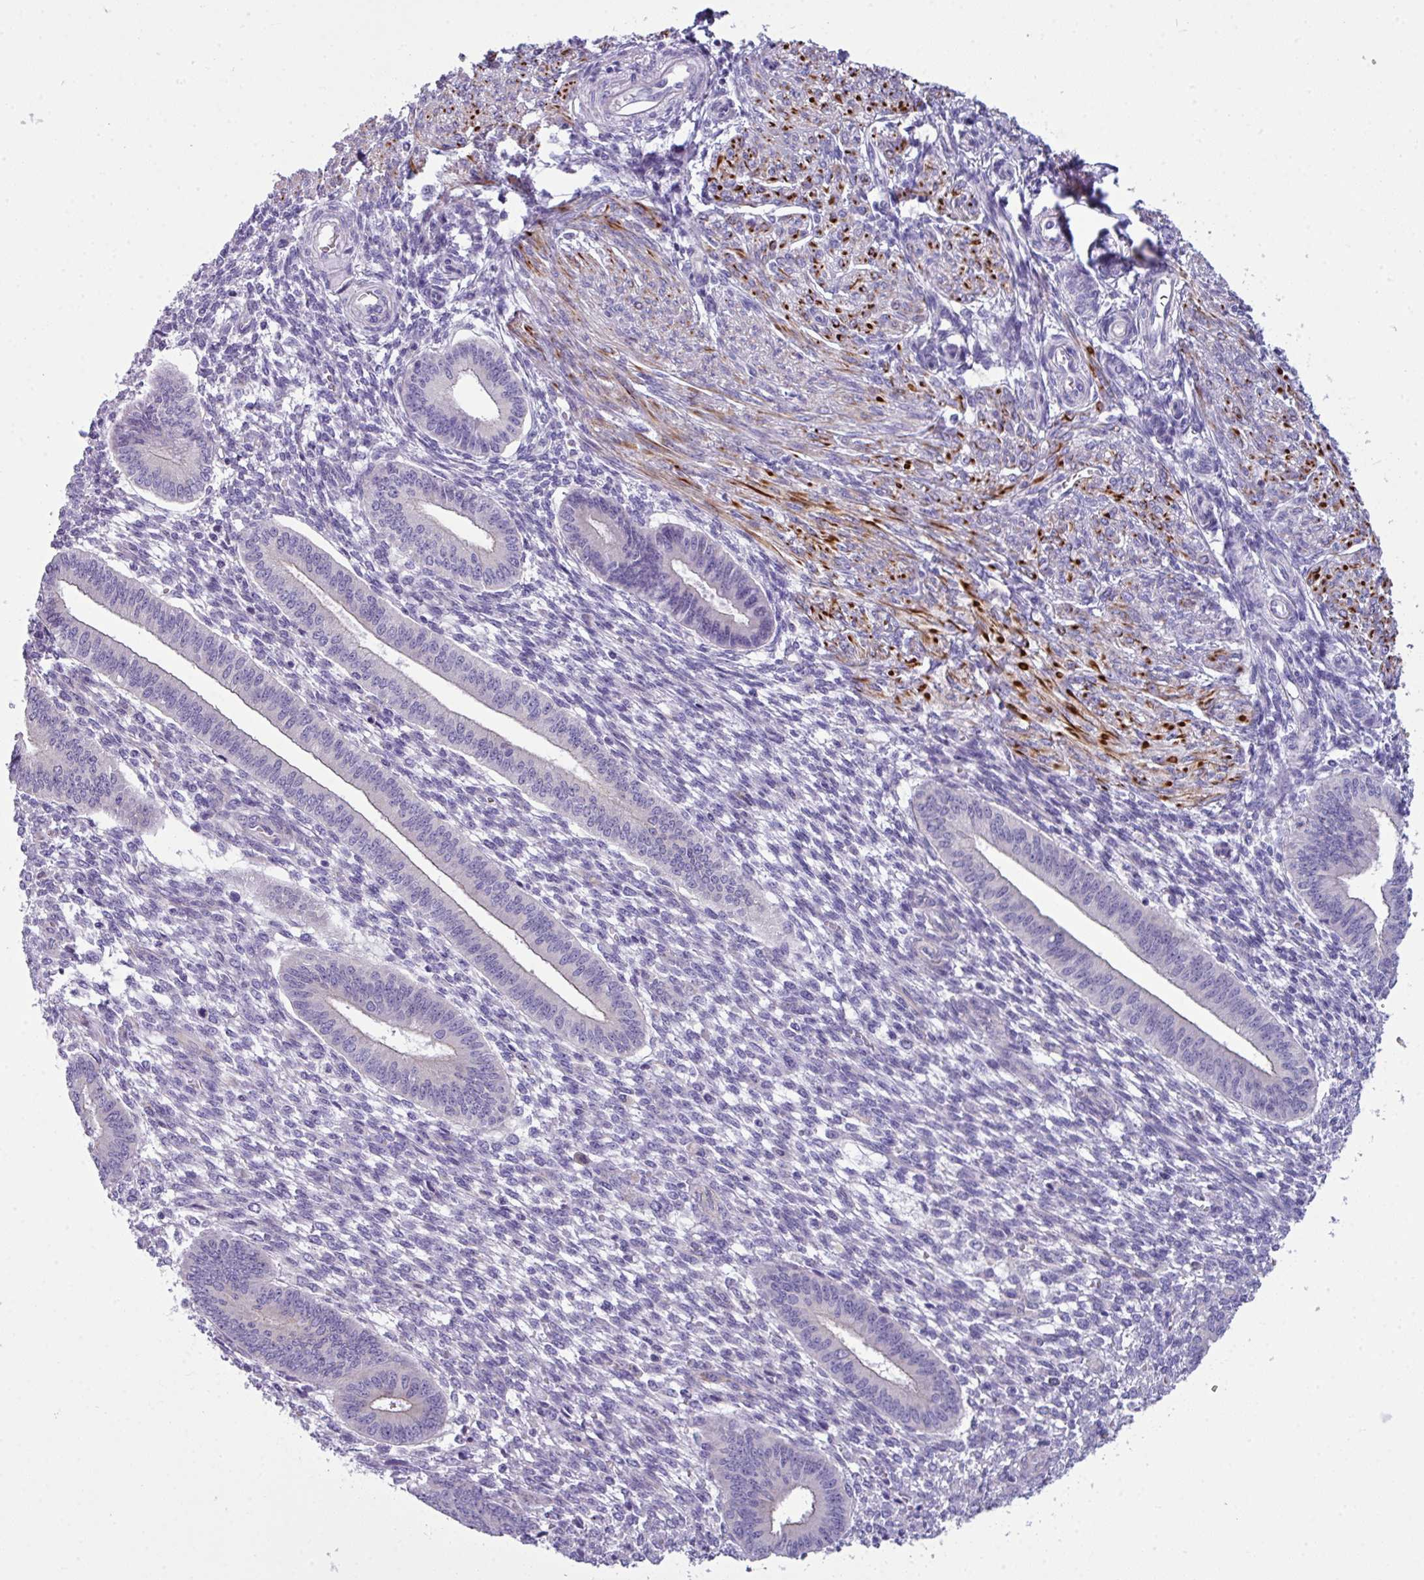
{"staining": {"intensity": "negative", "quantity": "none", "location": "none"}, "tissue": "endometrium", "cell_type": "Cells in endometrial stroma", "image_type": "normal", "snomed": [{"axis": "morphology", "description": "Normal tissue, NOS"}, {"axis": "topography", "description": "Endometrium"}], "caption": "Immunohistochemistry of unremarkable human endometrium demonstrates no positivity in cells in endometrial stroma. The staining is performed using DAB (3,3'-diaminobenzidine) brown chromogen with nuclei counter-stained in using hematoxylin.", "gene": "ABCC5", "patient": {"sex": "female", "age": 36}}